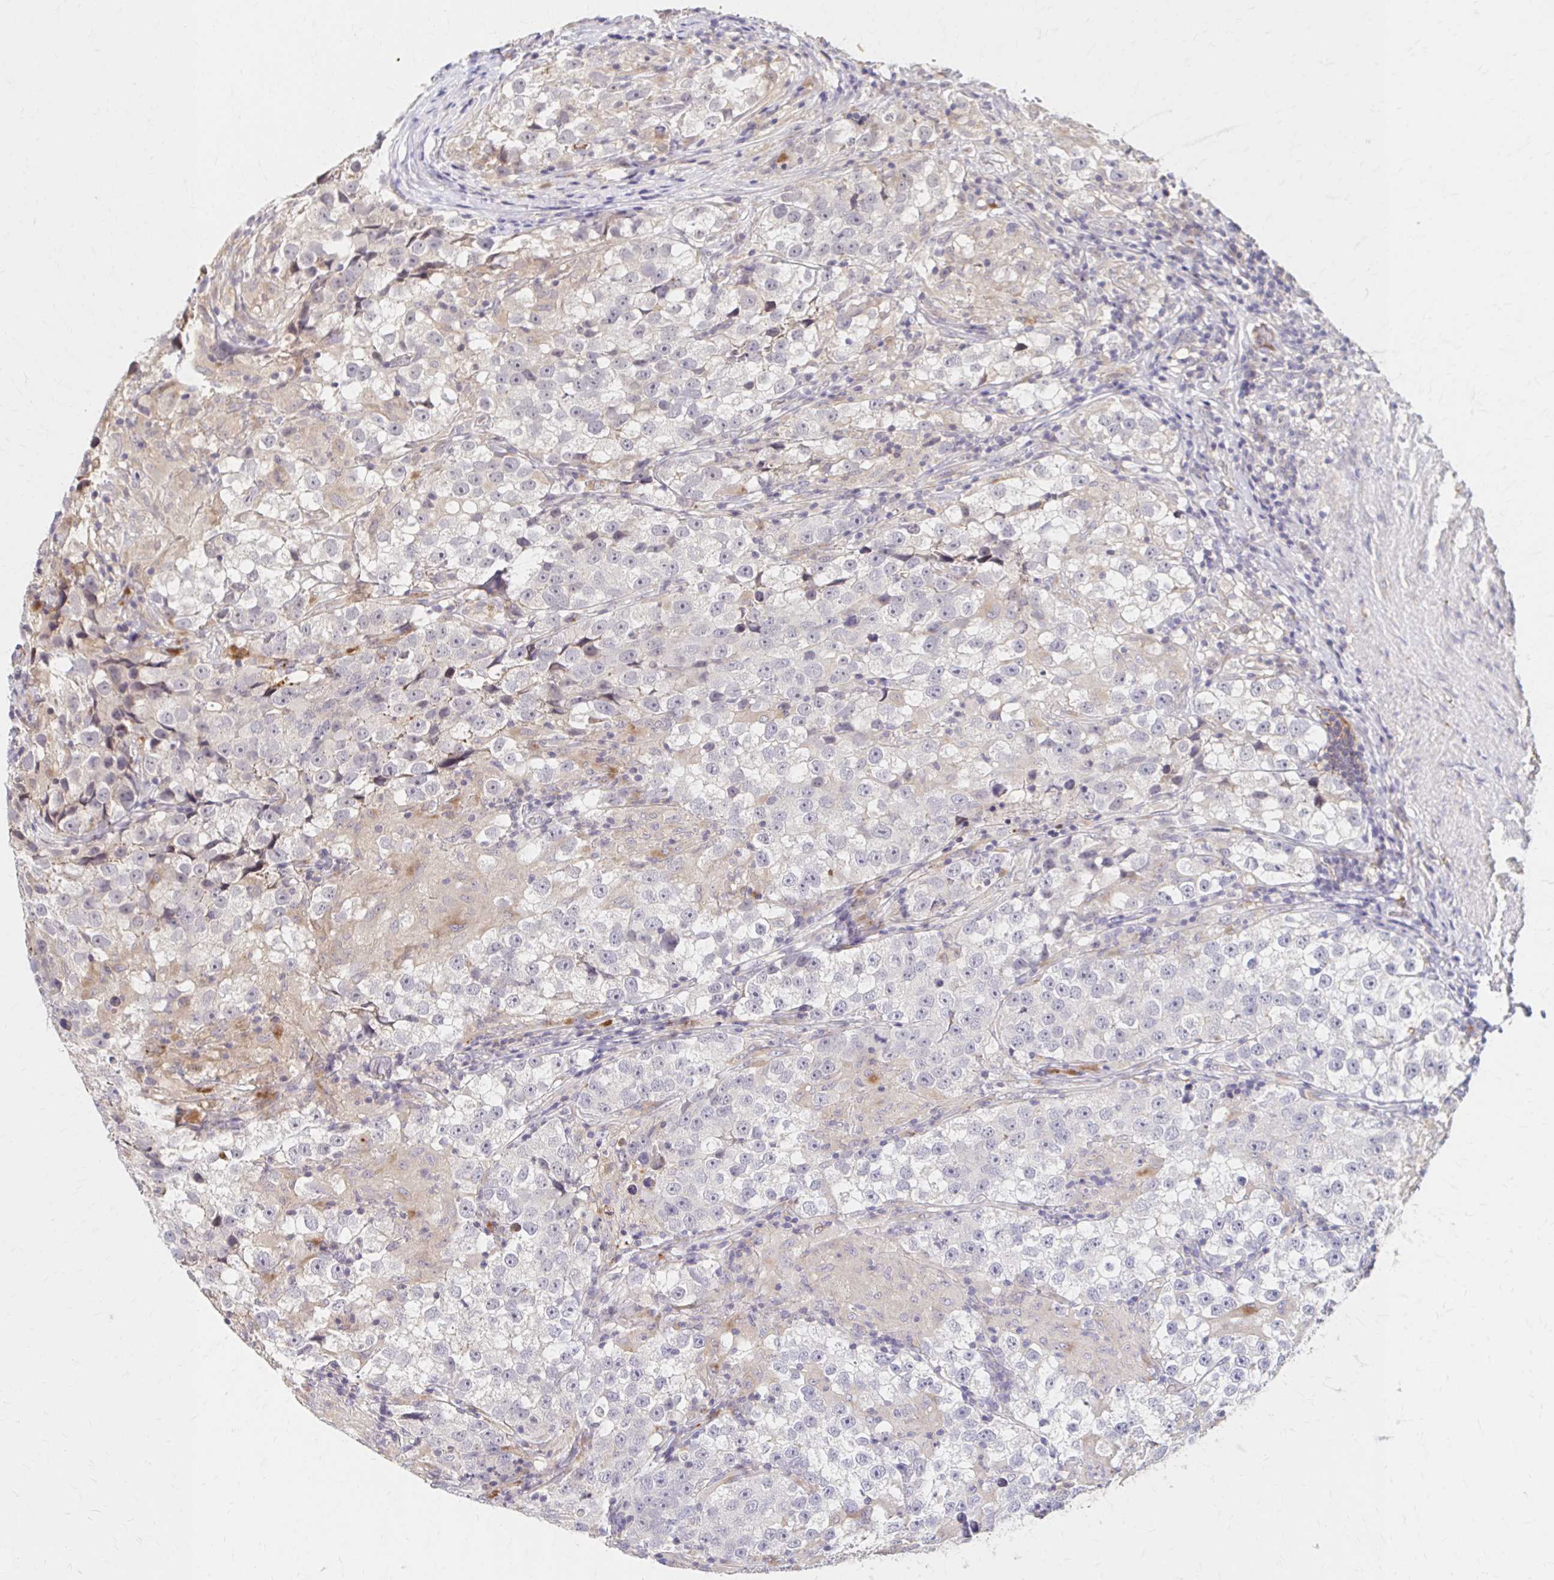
{"staining": {"intensity": "negative", "quantity": "none", "location": "none"}, "tissue": "testis cancer", "cell_type": "Tumor cells", "image_type": "cancer", "snomed": [{"axis": "morphology", "description": "Seminoma, NOS"}, {"axis": "topography", "description": "Testis"}], "caption": "There is no significant positivity in tumor cells of testis cancer.", "gene": "HMGCS2", "patient": {"sex": "male", "age": 46}}